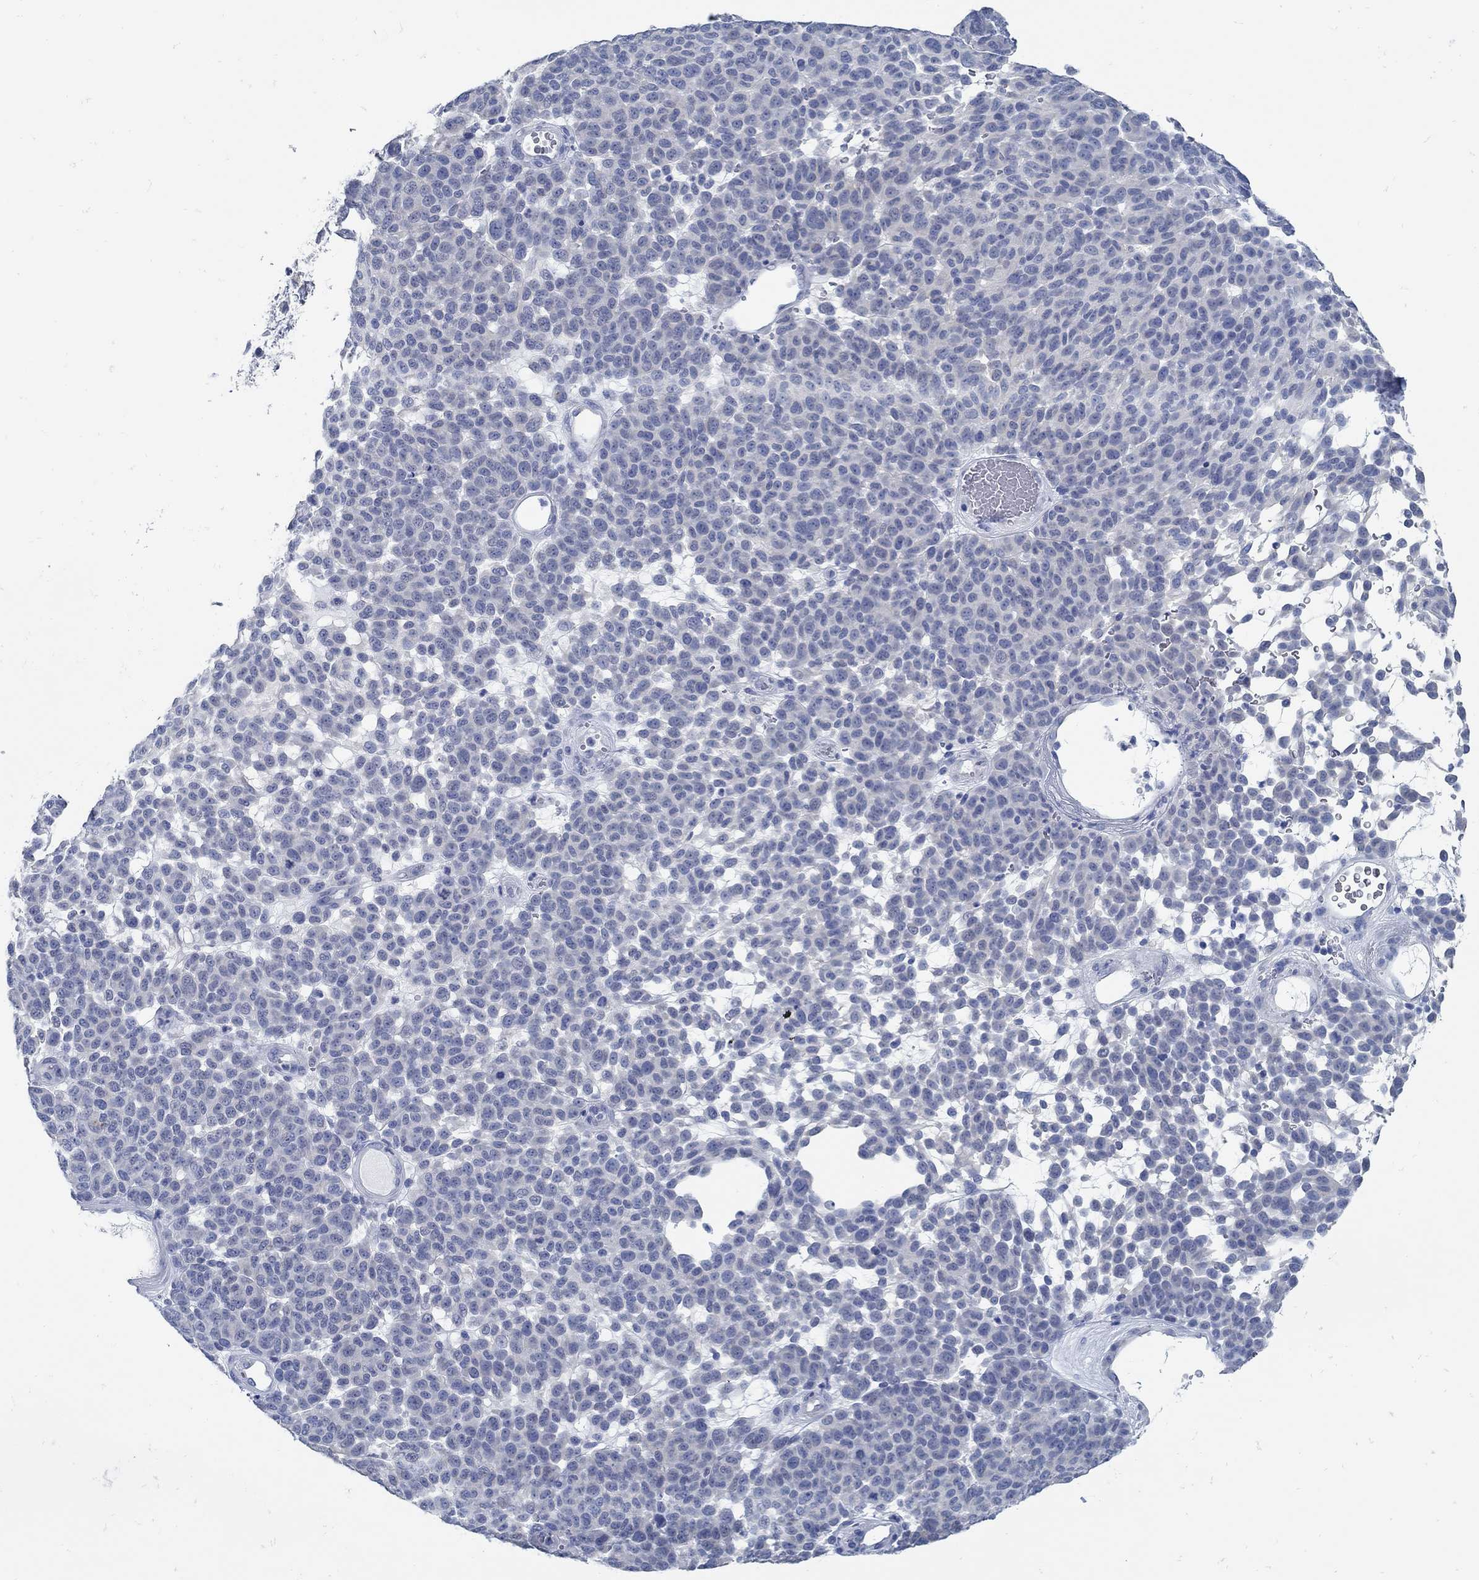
{"staining": {"intensity": "negative", "quantity": "none", "location": "none"}, "tissue": "melanoma", "cell_type": "Tumor cells", "image_type": "cancer", "snomed": [{"axis": "morphology", "description": "Malignant melanoma, NOS"}, {"axis": "topography", "description": "Skin"}], "caption": "Tumor cells show no significant protein expression in melanoma.", "gene": "ZFAND4", "patient": {"sex": "male", "age": 59}}